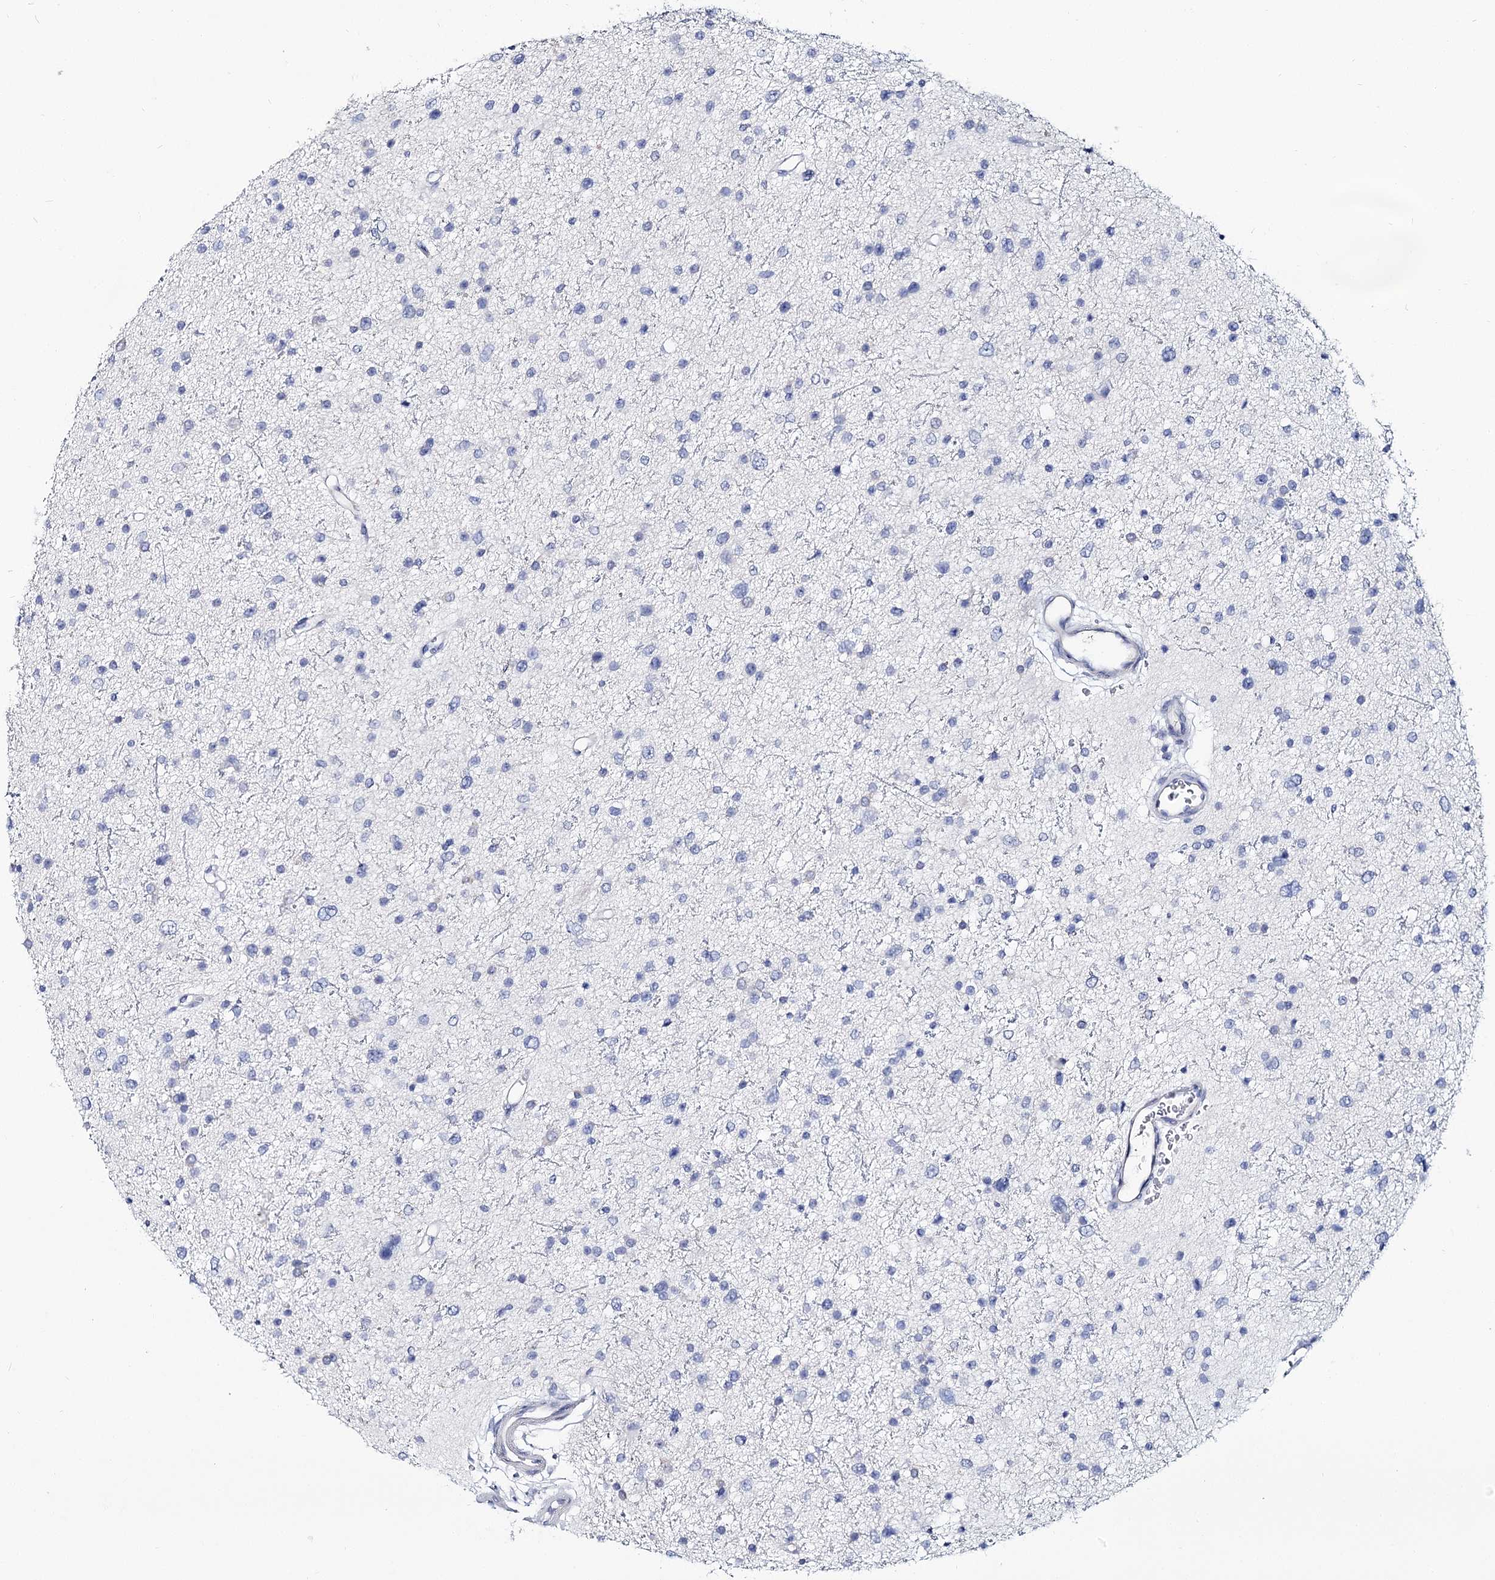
{"staining": {"intensity": "negative", "quantity": "none", "location": "none"}, "tissue": "glioma", "cell_type": "Tumor cells", "image_type": "cancer", "snomed": [{"axis": "morphology", "description": "Glioma, malignant, Low grade"}, {"axis": "topography", "description": "Brain"}], "caption": "Tumor cells show no significant expression in glioma.", "gene": "UGP2", "patient": {"sex": "female", "age": 37}}